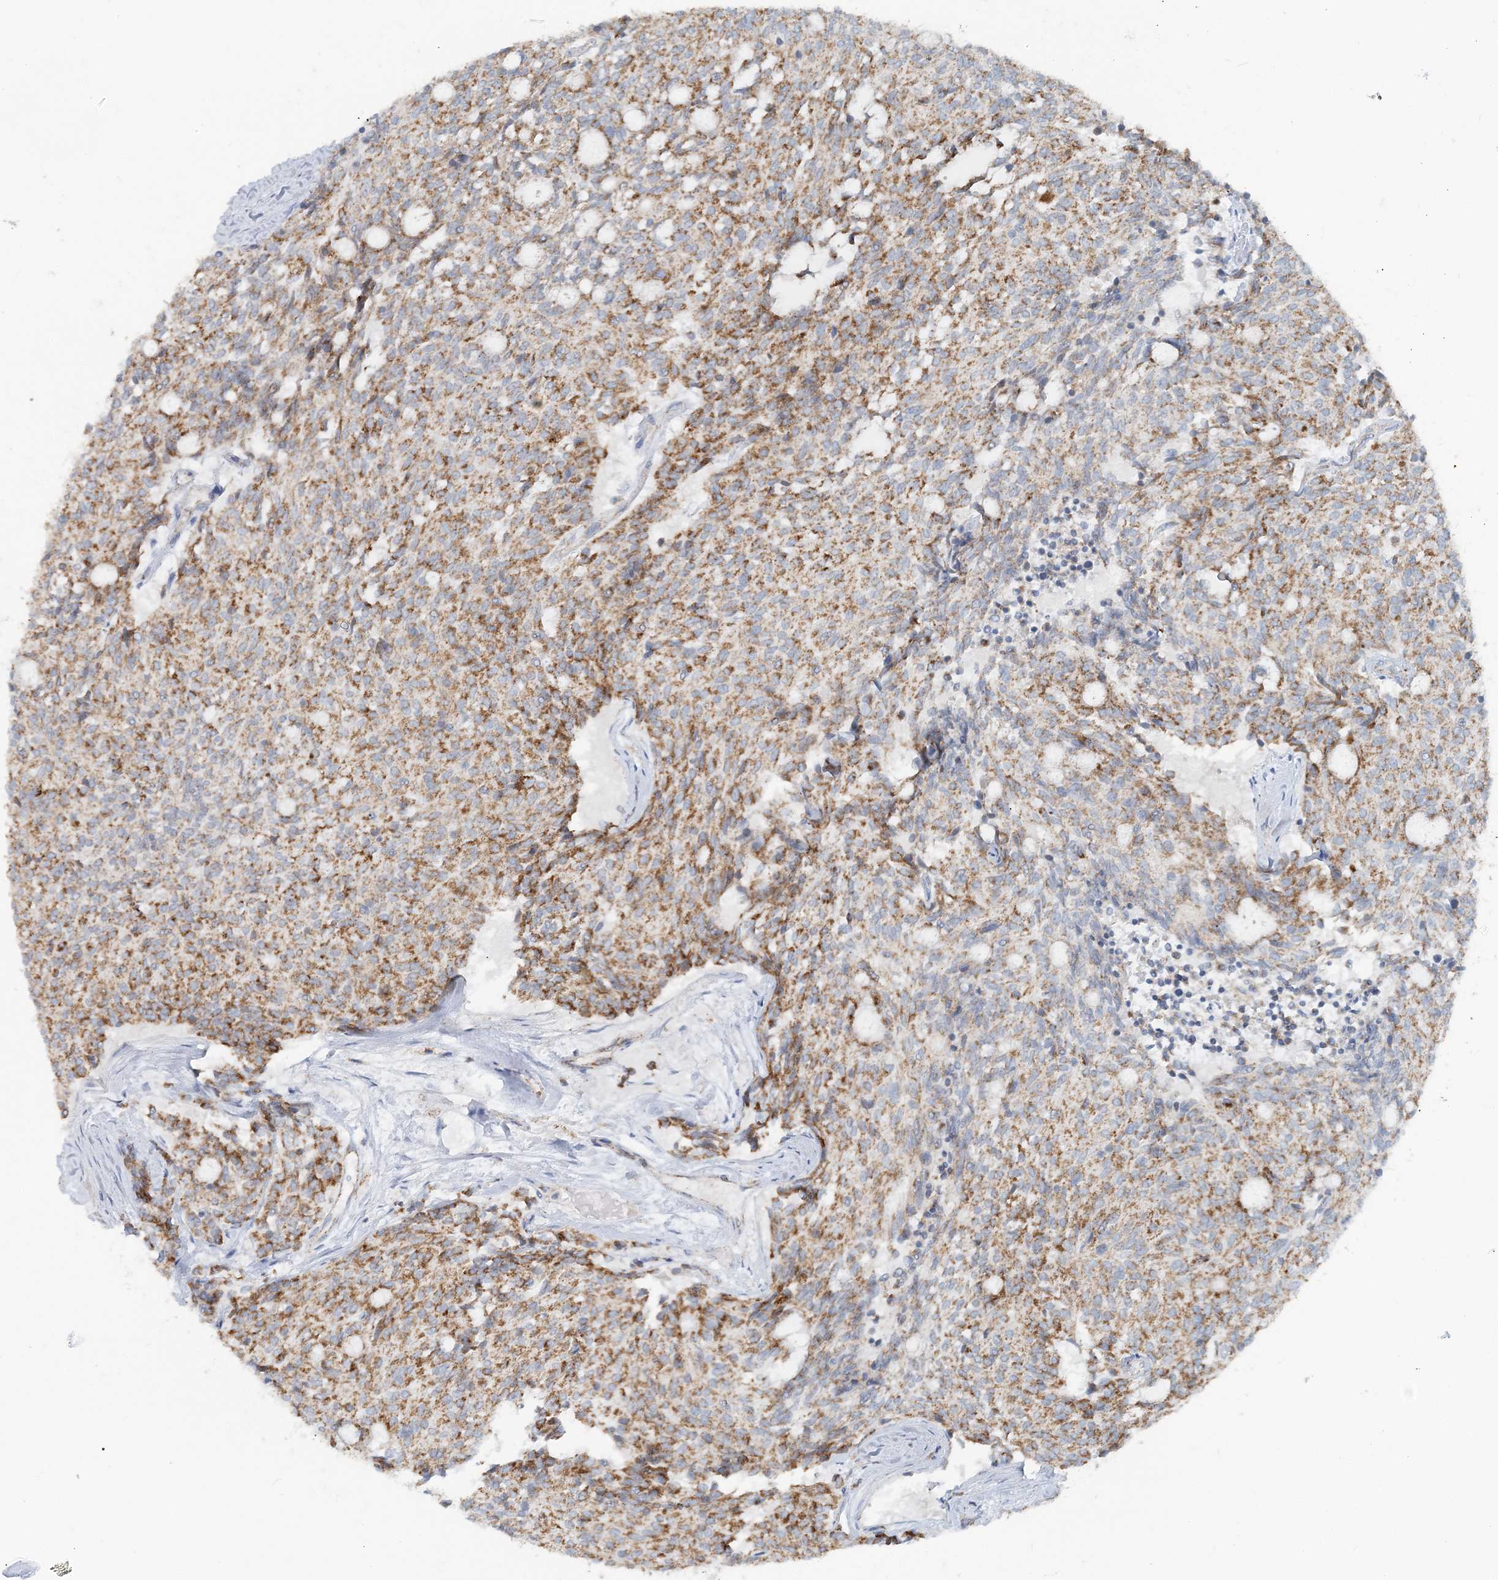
{"staining": {"intensity": "moderate", "quantity": ">75%", "location": "cytoplasmic/membranous"}, "tissue": "carcinoid", "cell_type": "Tumor cells", "image_type": "cancer", "snomed": [{"axis": "morphology", "description": "Carcinoid, malignant, NOS"}, {"axis": "topography", "description": "Pancreas"}], "caption": "Human malignant carcinoid stained with a protein marker exhibits moderate staining in tumor cells.", "gene": "PCCB", "patient": {"sex": "female", "age": 54}}